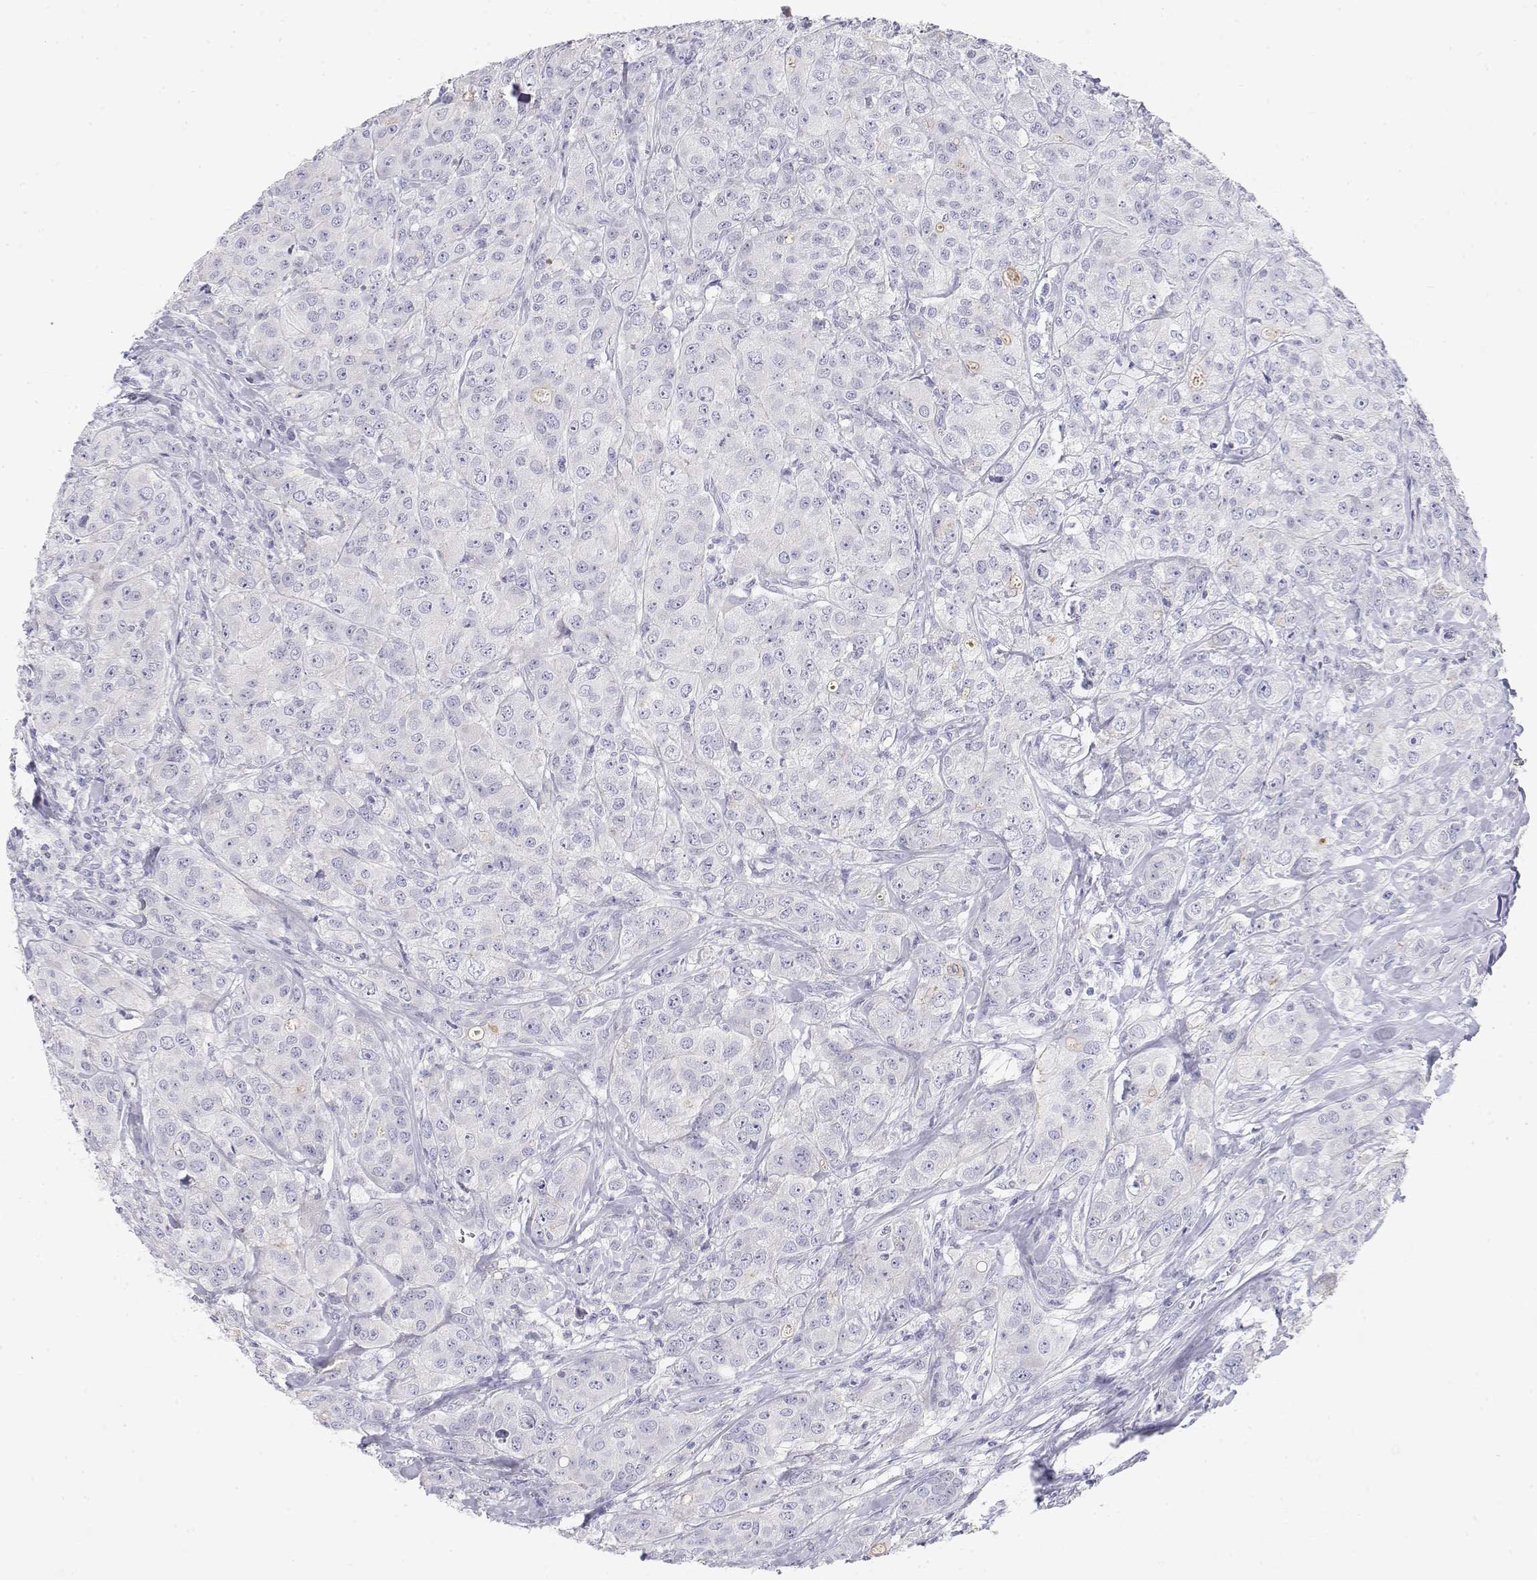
{"staining": {"intensity": "negative", "quantity": "none", "location": "none"}, "tissue": "breast cancer", "cell_type": "Tumor cells", "image_type": "cancer", "snomed": [{"axis": "morphology", "description": "Duct carcinoma"}, {"axis": "topography", "description": "Breast"}], "caption": "Infiltrating ductal carcinoma (breast) was stained to show a protein in brown. There is no significant staining in tumor cells. (DAB immunohistochemistry (IHC) visualized using brightfield microscopy, high magnification).", "gene": "MISP", "patient": {"sex": "female", "age": 43}}